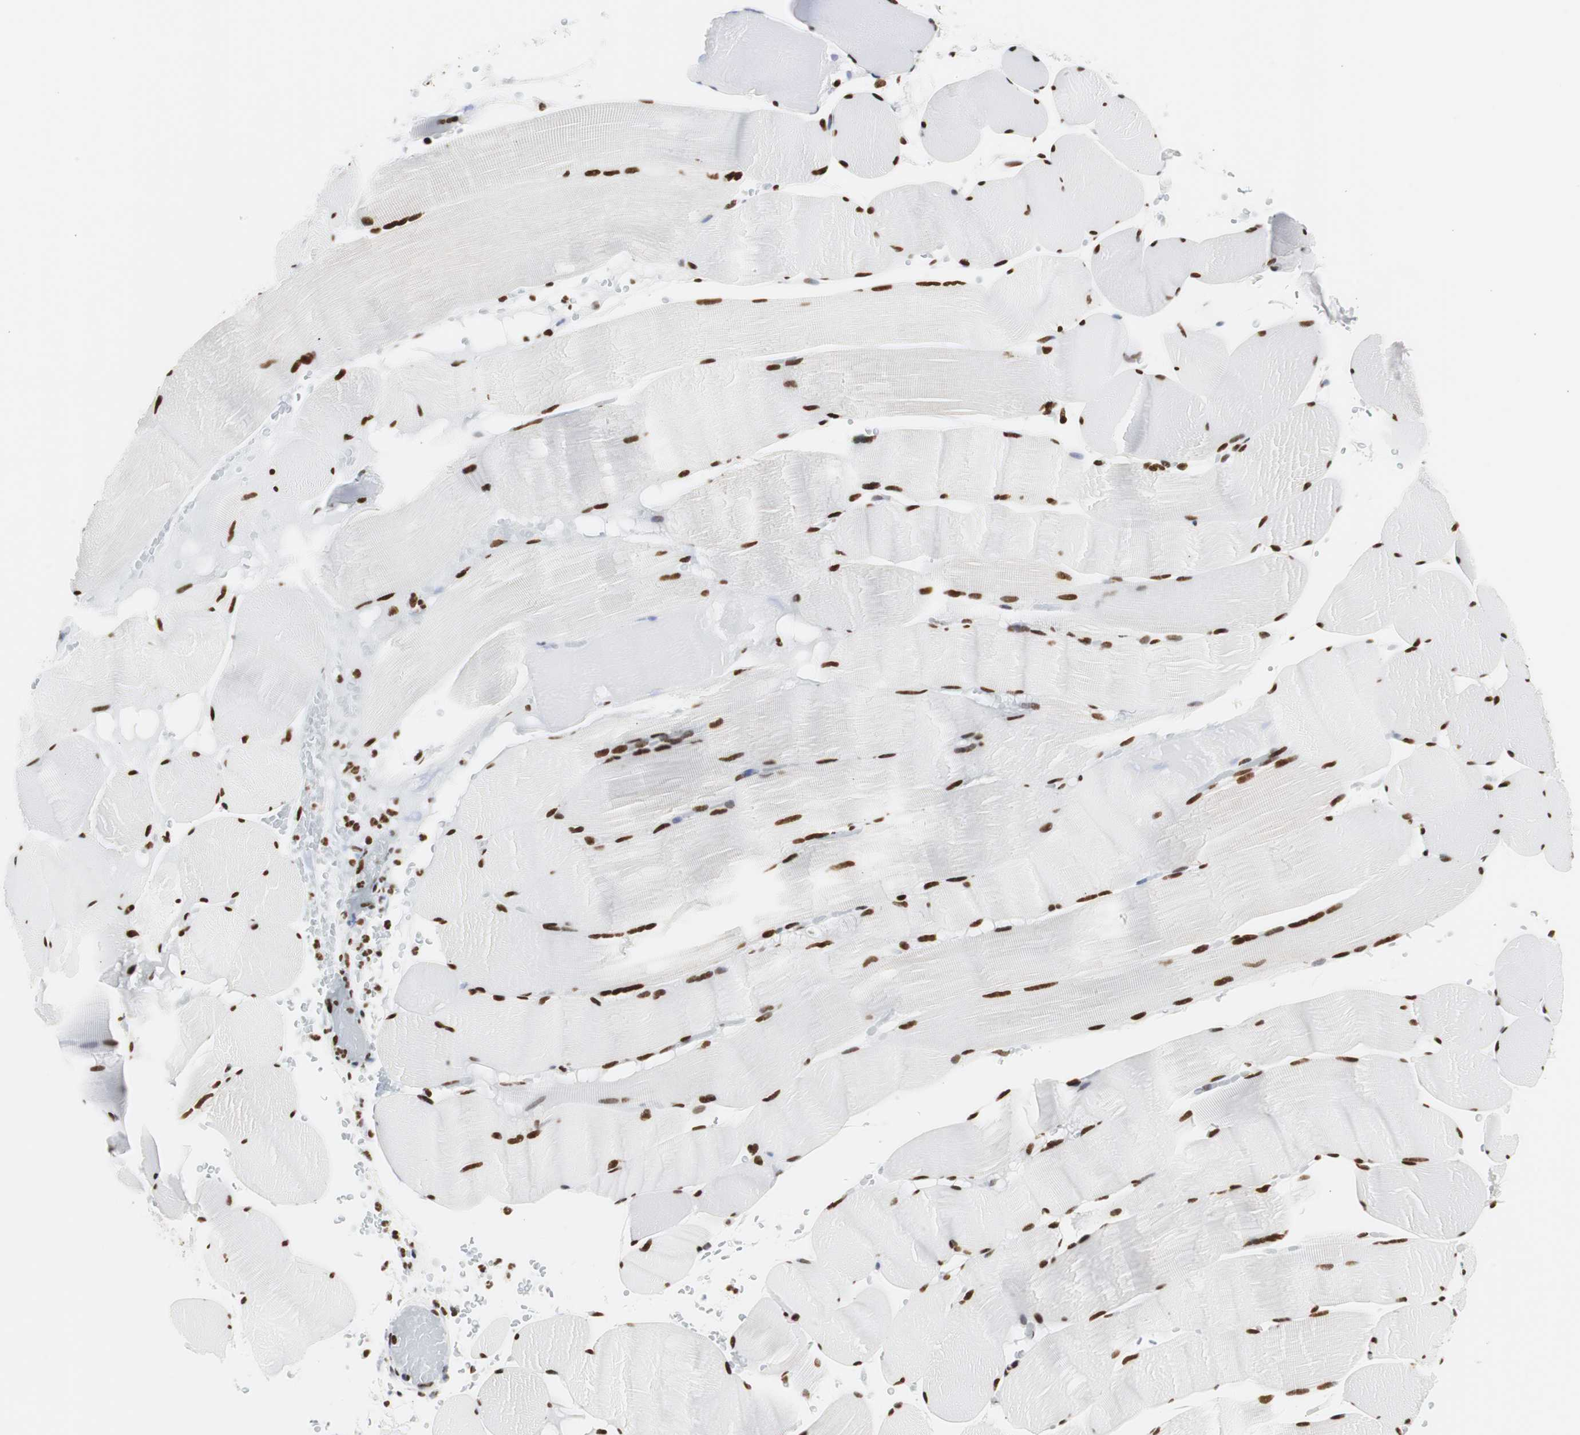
{"staining": {"intensity": "strong", "quantity": ">75%", "location": "nuclear"}, "tissue": "skeletal muscle", "cell_type": "Myocytes", "image_type": "normal", "snomed": [{"axis": "morphology", "description": "Normal tissue, NOS"}, {"axis": "topography", "description": "Skeletal muscle"}], "caption": "Skeletal muscle stained for a protein exhibits strong nuclear positivity in myocytes. The protein of interest is shown in brown color, while the nuclei are stained blue.", "gene": "HNRNPH2", "patient": {"sex": "male", "age": 62}}